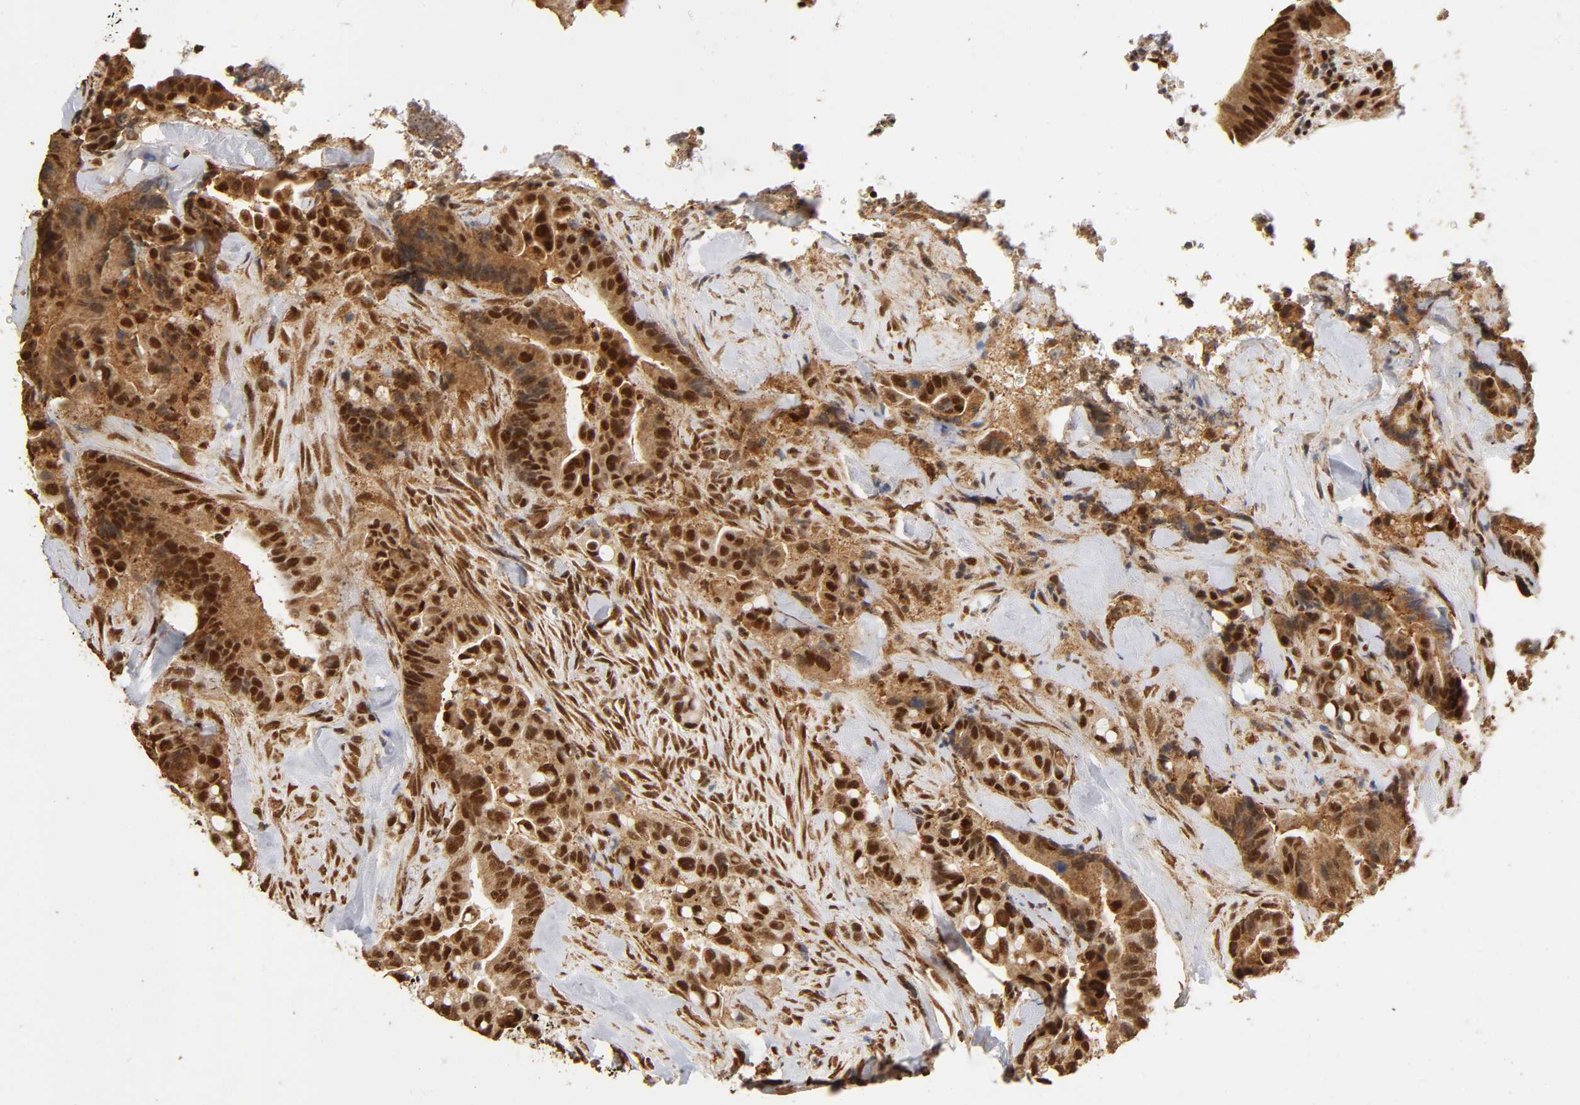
{"staining": {"intensity": "strong", "quantity": ">75%", "location": "cytoplasmic/membranous,nuclear"}, "tissue": "colorectal cancer", "cell_type": "Tumor cells", "image_type": "cancer", "snomed": [{"axis": "morphology", "description": "Normal tissue, NOS"}, {"axis": "morphology", "description": "Adenocarcinoma, NOS"}, {"axis": "topography", "description": "Colon"}], "caption": "Tumor cells display high levels of strong cytoplasmic/membranous and nuclear positivity in approximately >75% of cells in human colorectal cancer (adenocarcinoma).", "gene": "RNF122", "patient": {"sex": "male", "age": 82}}